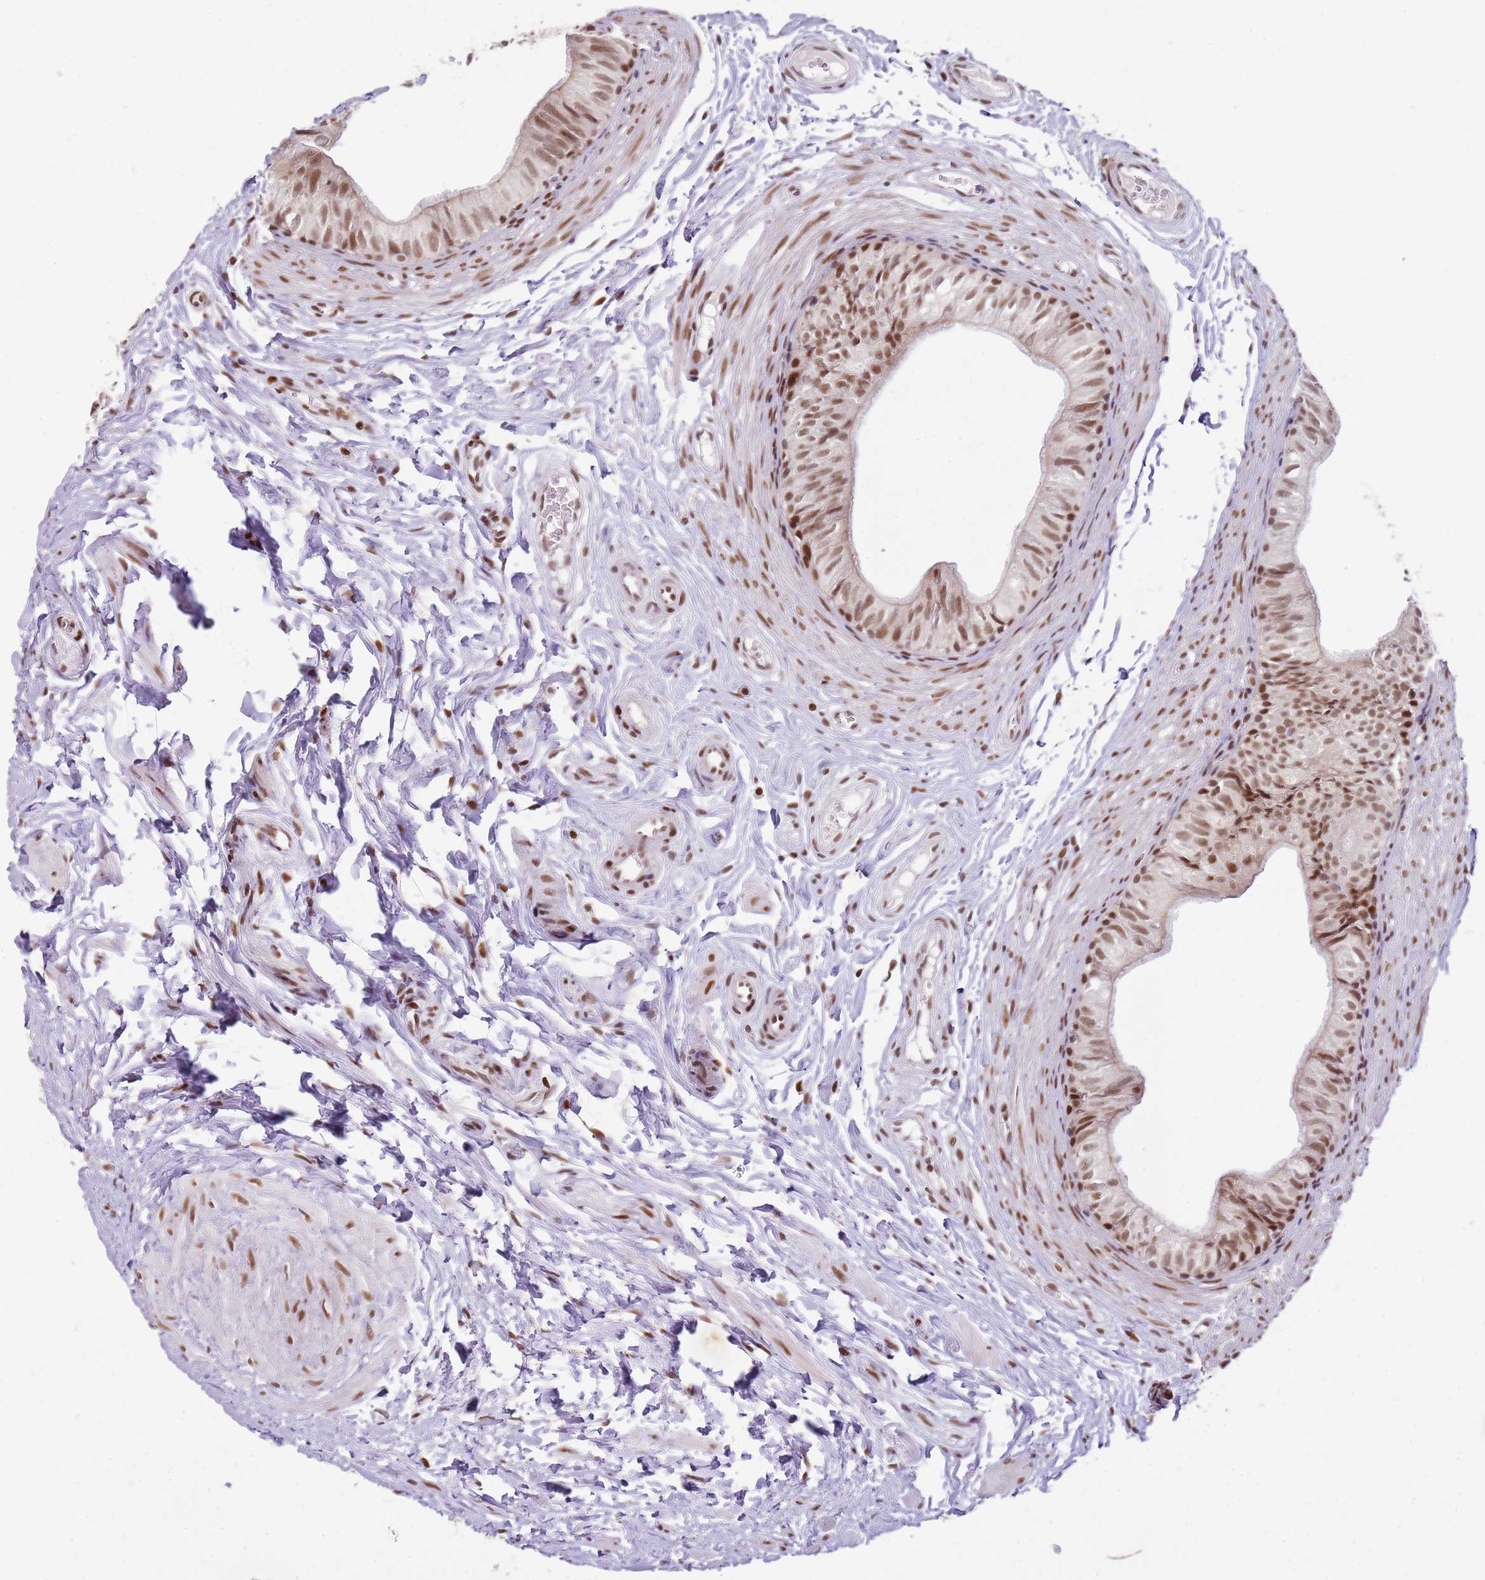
{"staining": {"intensity": "moderate", "quantity": ">75%", "location": "nuclear"}, "tissue": "epididymis", "cell_type": "Glandular cells", "image_type": "normal", "snomed": [{"axis": "morphology", "description": "Normal tissue, NOS"}, {"axis": "topography", "description": "Epididymis"}], "caption": "Protein staining displays moderate nuclear staining in about >75% of glandular cells in unremarkable epididymis. (brown staining indicates protein expression, while blue staining denotes nuclei).", "gene": "PHC2", "patient": {"sex": "male", "age": 37}}